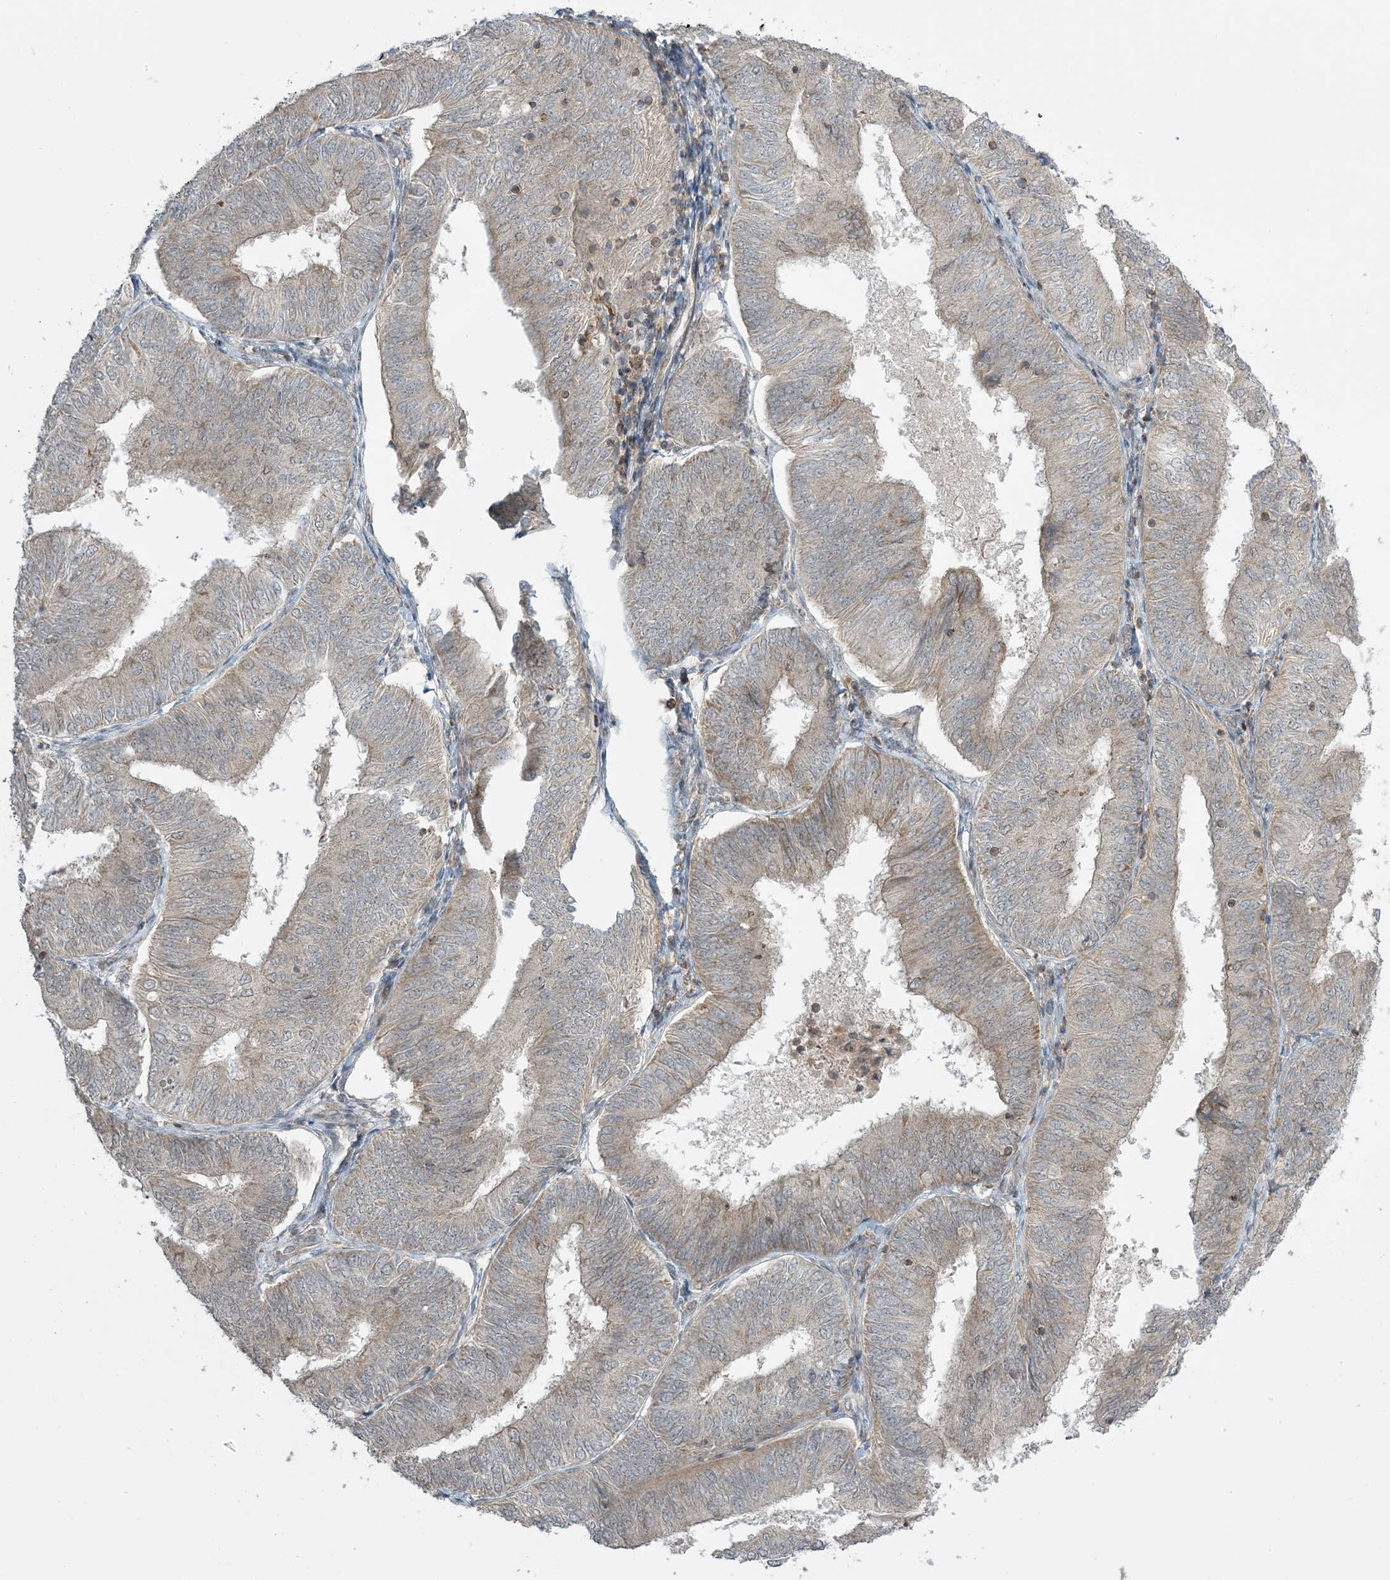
{"staining": {"intensity": "negative", "quantity": "none", "location": "none"}, "tissue": "endometrial cancer", "cell_type": "Tumor cells", "image_type": "cancer", "snomed": [{"axis": "morphology", "description": "Adenocarcinoma, NOS"}, {"axis": "topography", "description": "Endometrium"}], "caption": "Endometrial adenocarcinoma was stained to show a protein in brown. There is no significant positivity in tumor cells. (DAB (3,3'-diaminobenzidine) immunohistochemistry (IHC), high magnification).", "gene": "PHLDB2", "patient": {"sex": "female", "age": 58}}